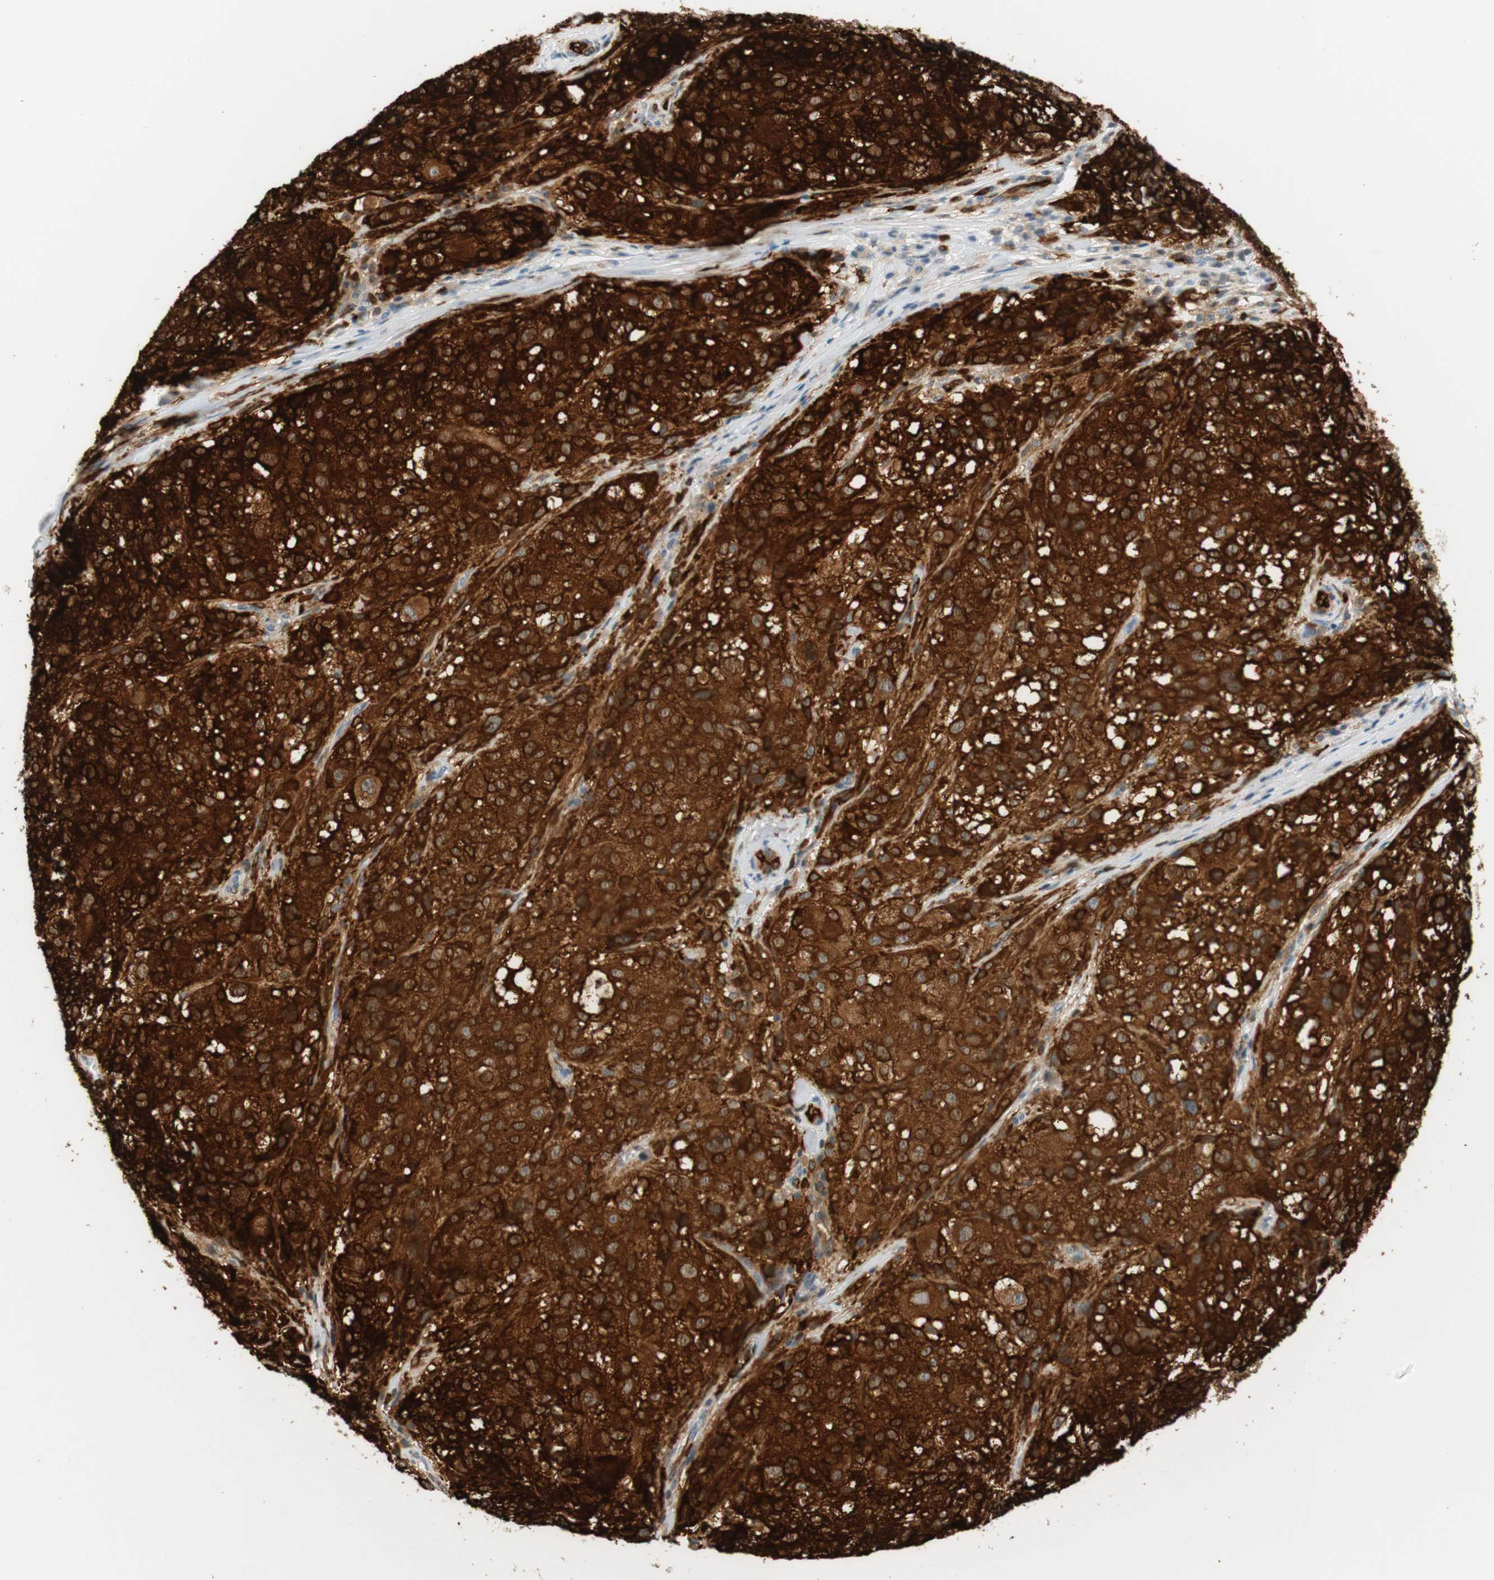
{"staining": {"intensity": "strong", "quantity": ">75%", "location": "cytoplasmic/membranous,nuclear"}, "tissue": "melanoma", "cell_type": "Tumor cells", "image_type": "cancer", "snomed": [{"axis": "morphology", "description": "Necrosis, NOS"}, {"axis": "morphology", "description": "Malignant melanoma, NOS"}, {"axis": "topography", "description": "Skin"}], "caption": "A histopathology image of melanoma stained for a protein exhibits strong cytoplasmic/membranous and nuclear brown staining in tumor cells.", "gene": "STMN1", "patient": {"sex": "female", "age": 87}}